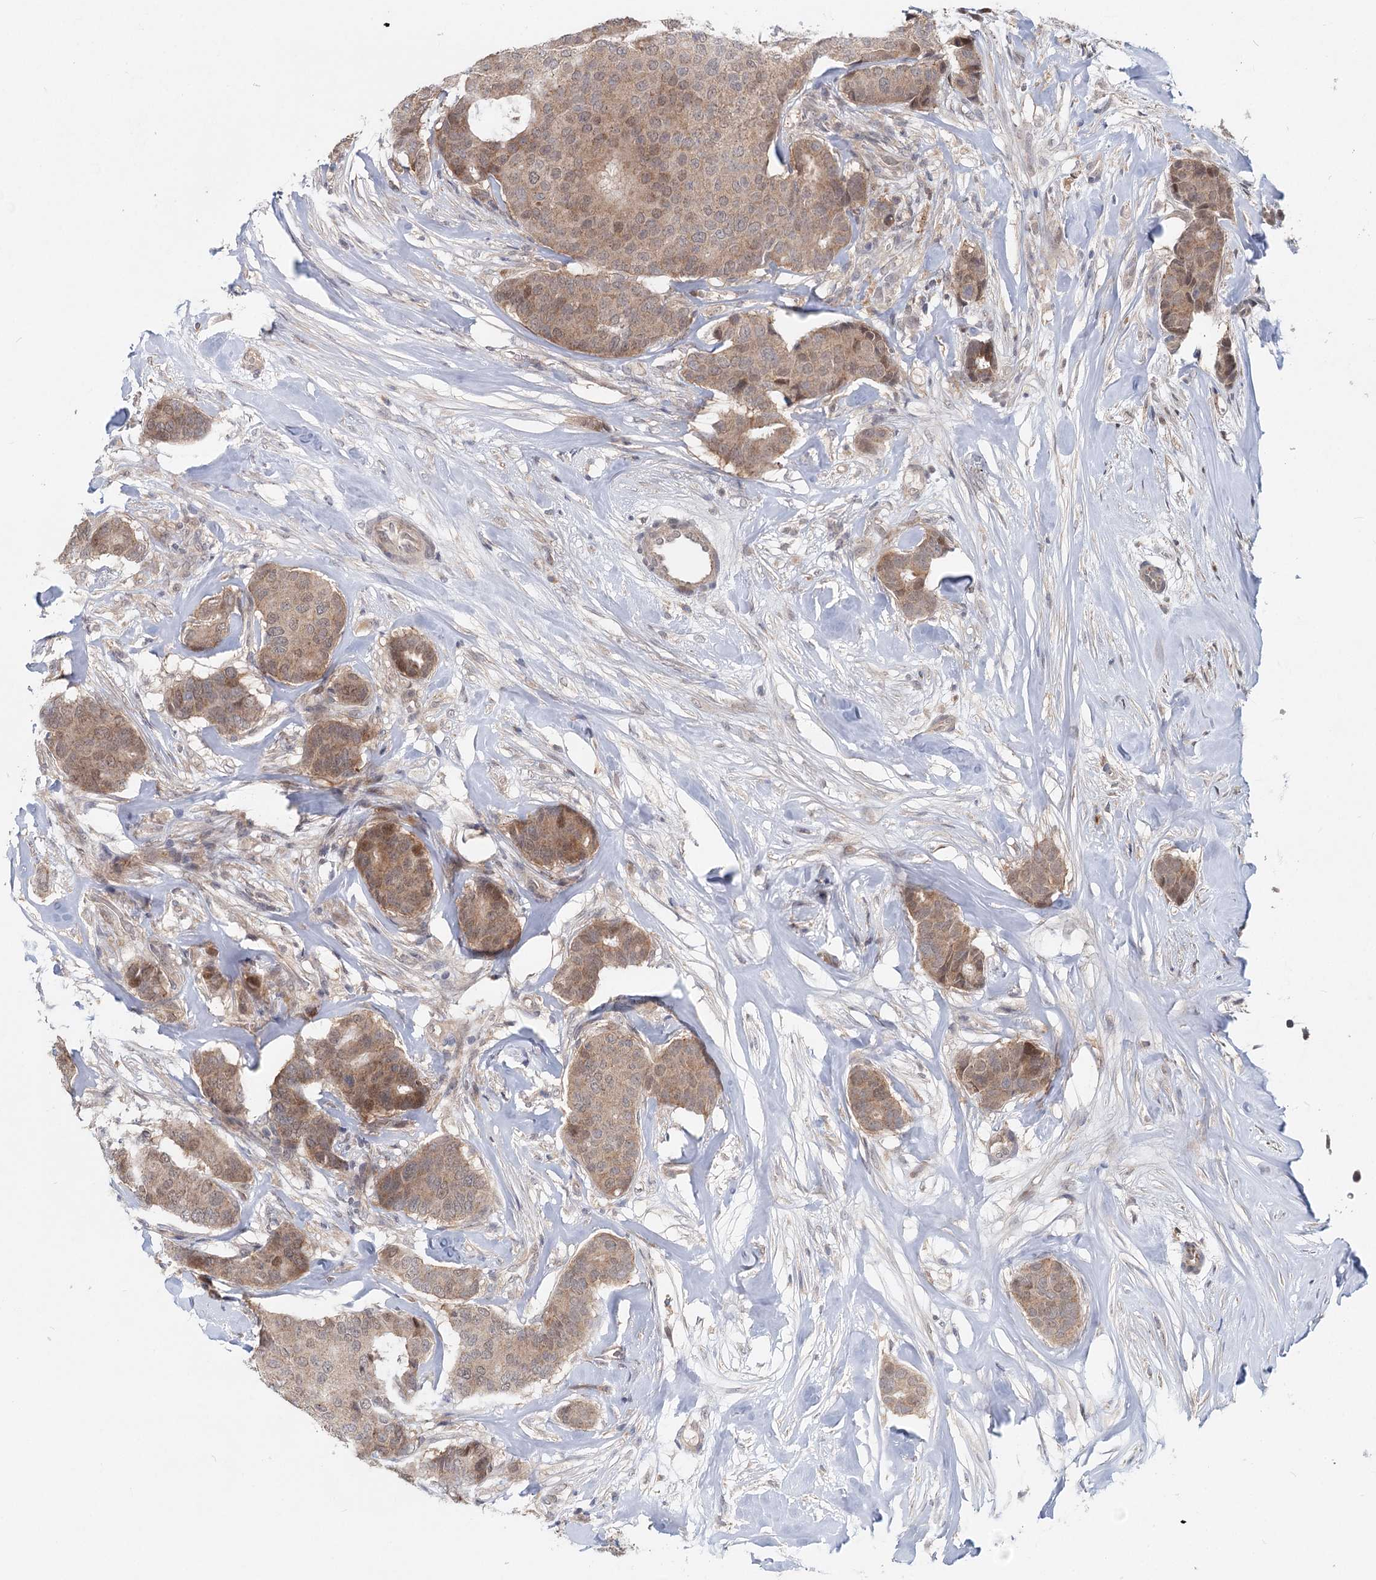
{"staining": {"intensity": "moderate", "quantity": ">75%", "location": "cytoplasmic/membranous"}, "tissue": "breast cancer", "cell_type": "Tumor cells", "image_type": "cancer", "snomed": [{"axis": "morphology", "description": "Duct carcinoma"}, {"axis": "topography", "description": "Breast"}], "caption": "Intraductal carcinoma (breast) stained for a protein displays moderate cytoplasmic/membranous positivity in tumor cells. (brown staining indicates protein expression, while blue staining denotes nuclei).", "gene": "AP3B1", "patient": {"sex": "female", "age": 75}}